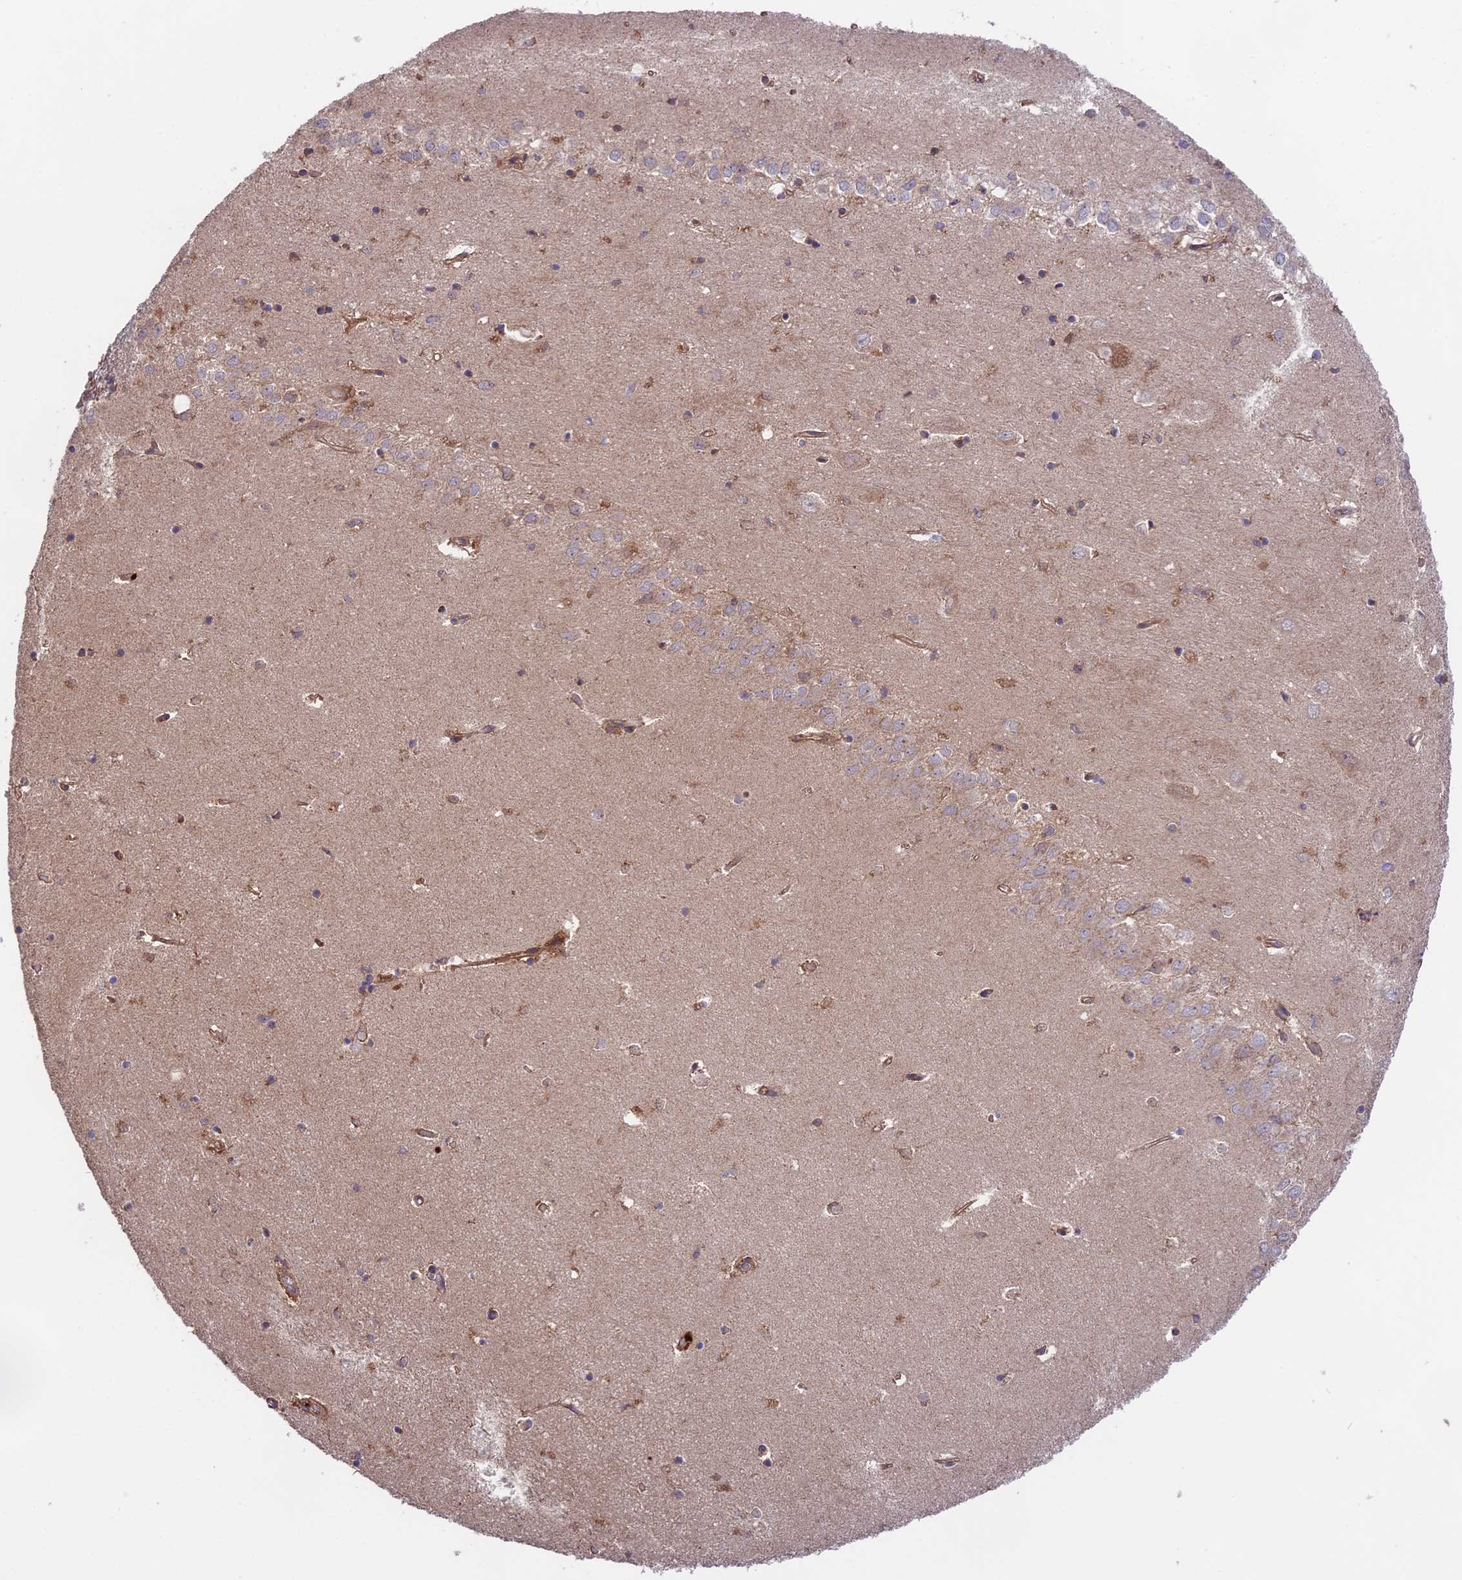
{"staining": {"intensity": "moderate", "quantity": "<25%", "location": "cytoplasmic/membranous"}, "tissue": "hippocampus", "cell_type": "Glial cells", "image_type": "normal", "snomed": [{"axis": "morphology", "description": "Normal tissue, NOS"}, {"axis": "topography", "description": "Hippocampus"}], "caption": "Protein staining exhibits moderate cytoplasmic/membranous expression in approximately <25% of glial cells in benign hippocampus. The staining is performed using DAB brown chromogen to label protein expression. The nuclei are counter-stained blue using hematoxylin.", "gene": "NUDT8", "patient": {"sex": "female", "age": 64}}